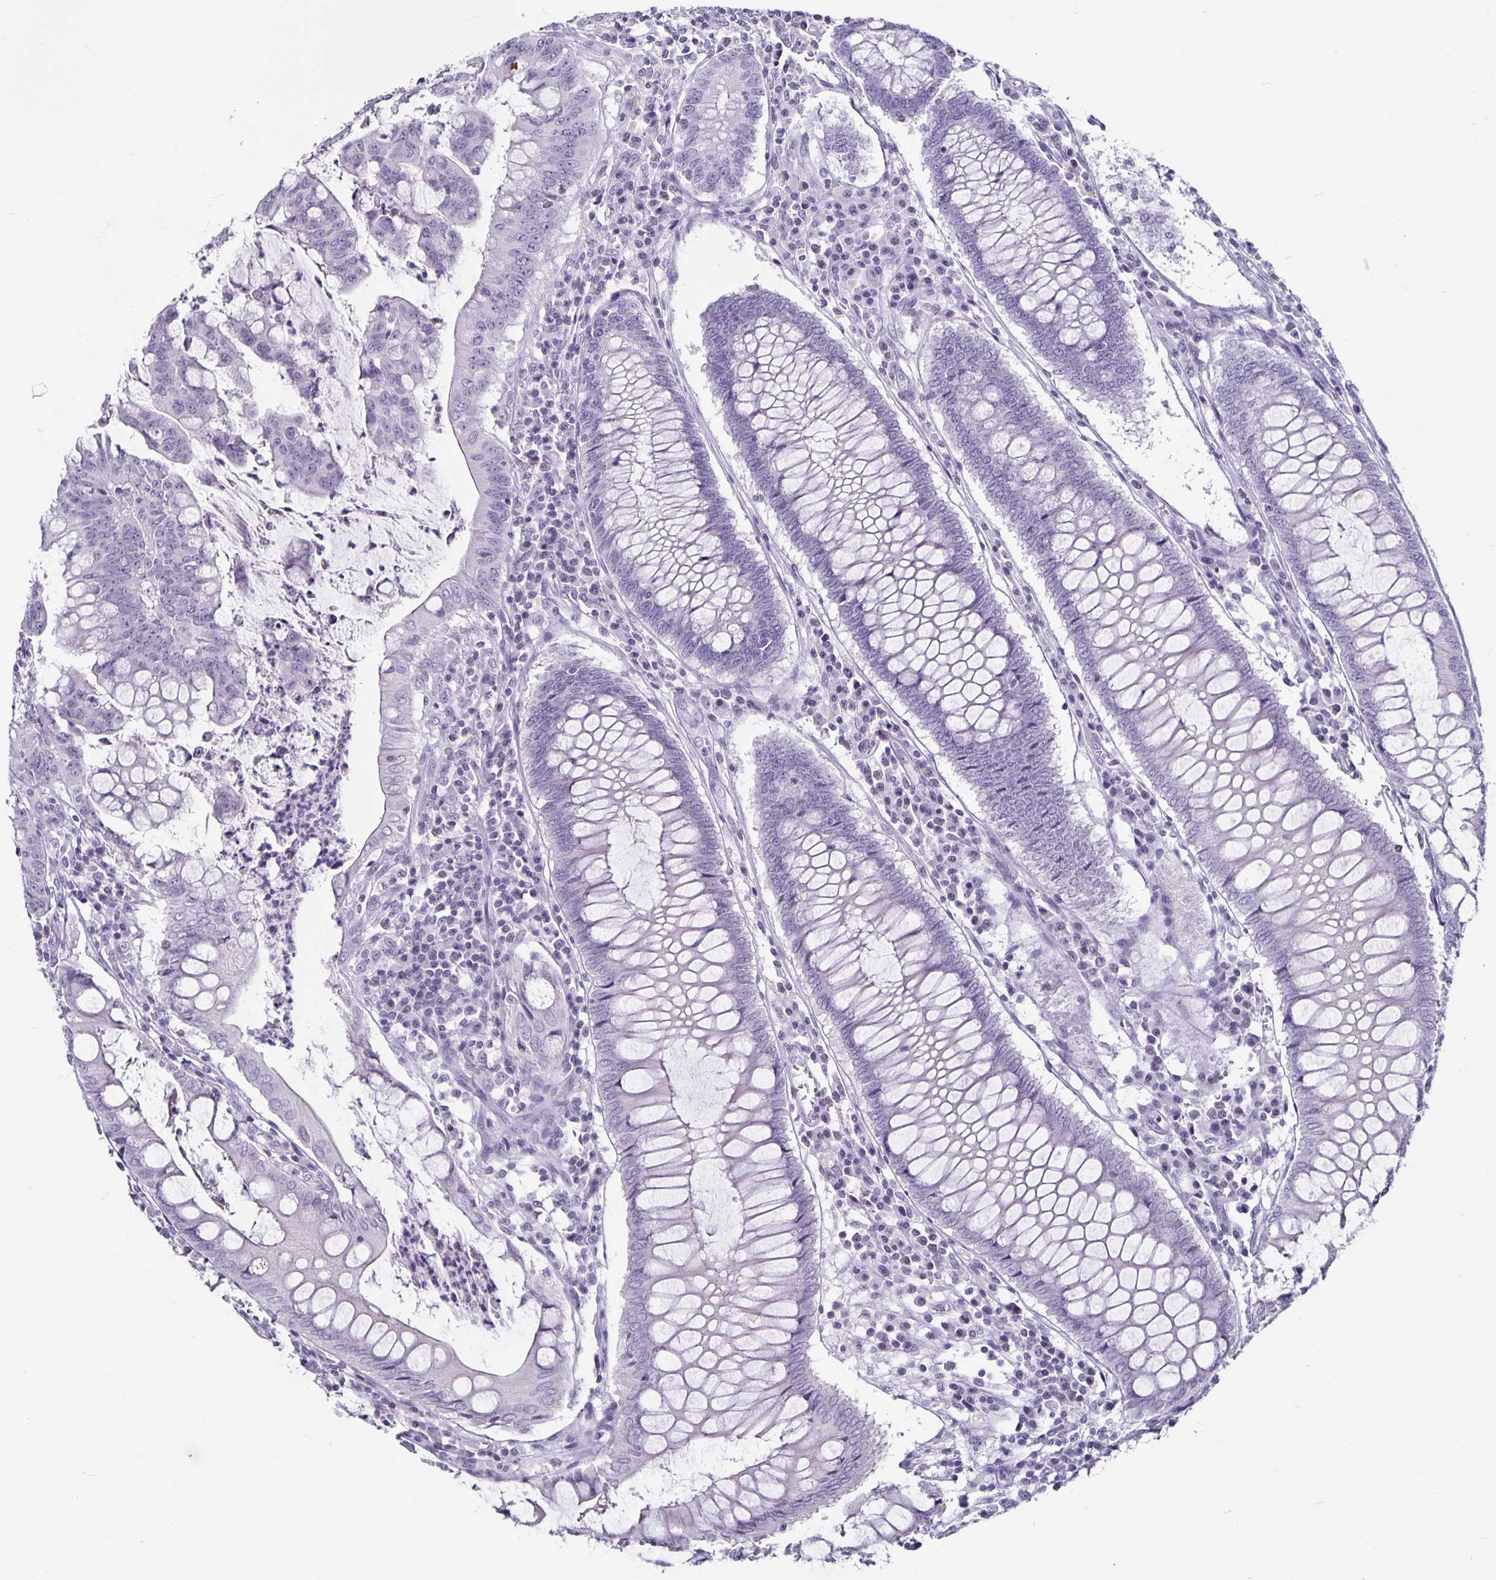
{"staining": {"intensity": "negative", "quantity": "none", "location": "none"}, "tissue": "colorectal cancer", "cell_type": "Tumor cells", "image_type": "cancer", "snomed": [{"axis": "morphology", "description": "Adenocarcinoma, NOS"}, {"axis": "topography", "description": "Colon"}], "caption": "There is no significant expression in tumor cells of colorectal cancer (adenocarcinoma). (DAB immunohistochemistry (IHC) visualized using brightfield microscopy, high magnification).", "gene": "OLIG2", "patient": {"sex": "male", "age": 62}}